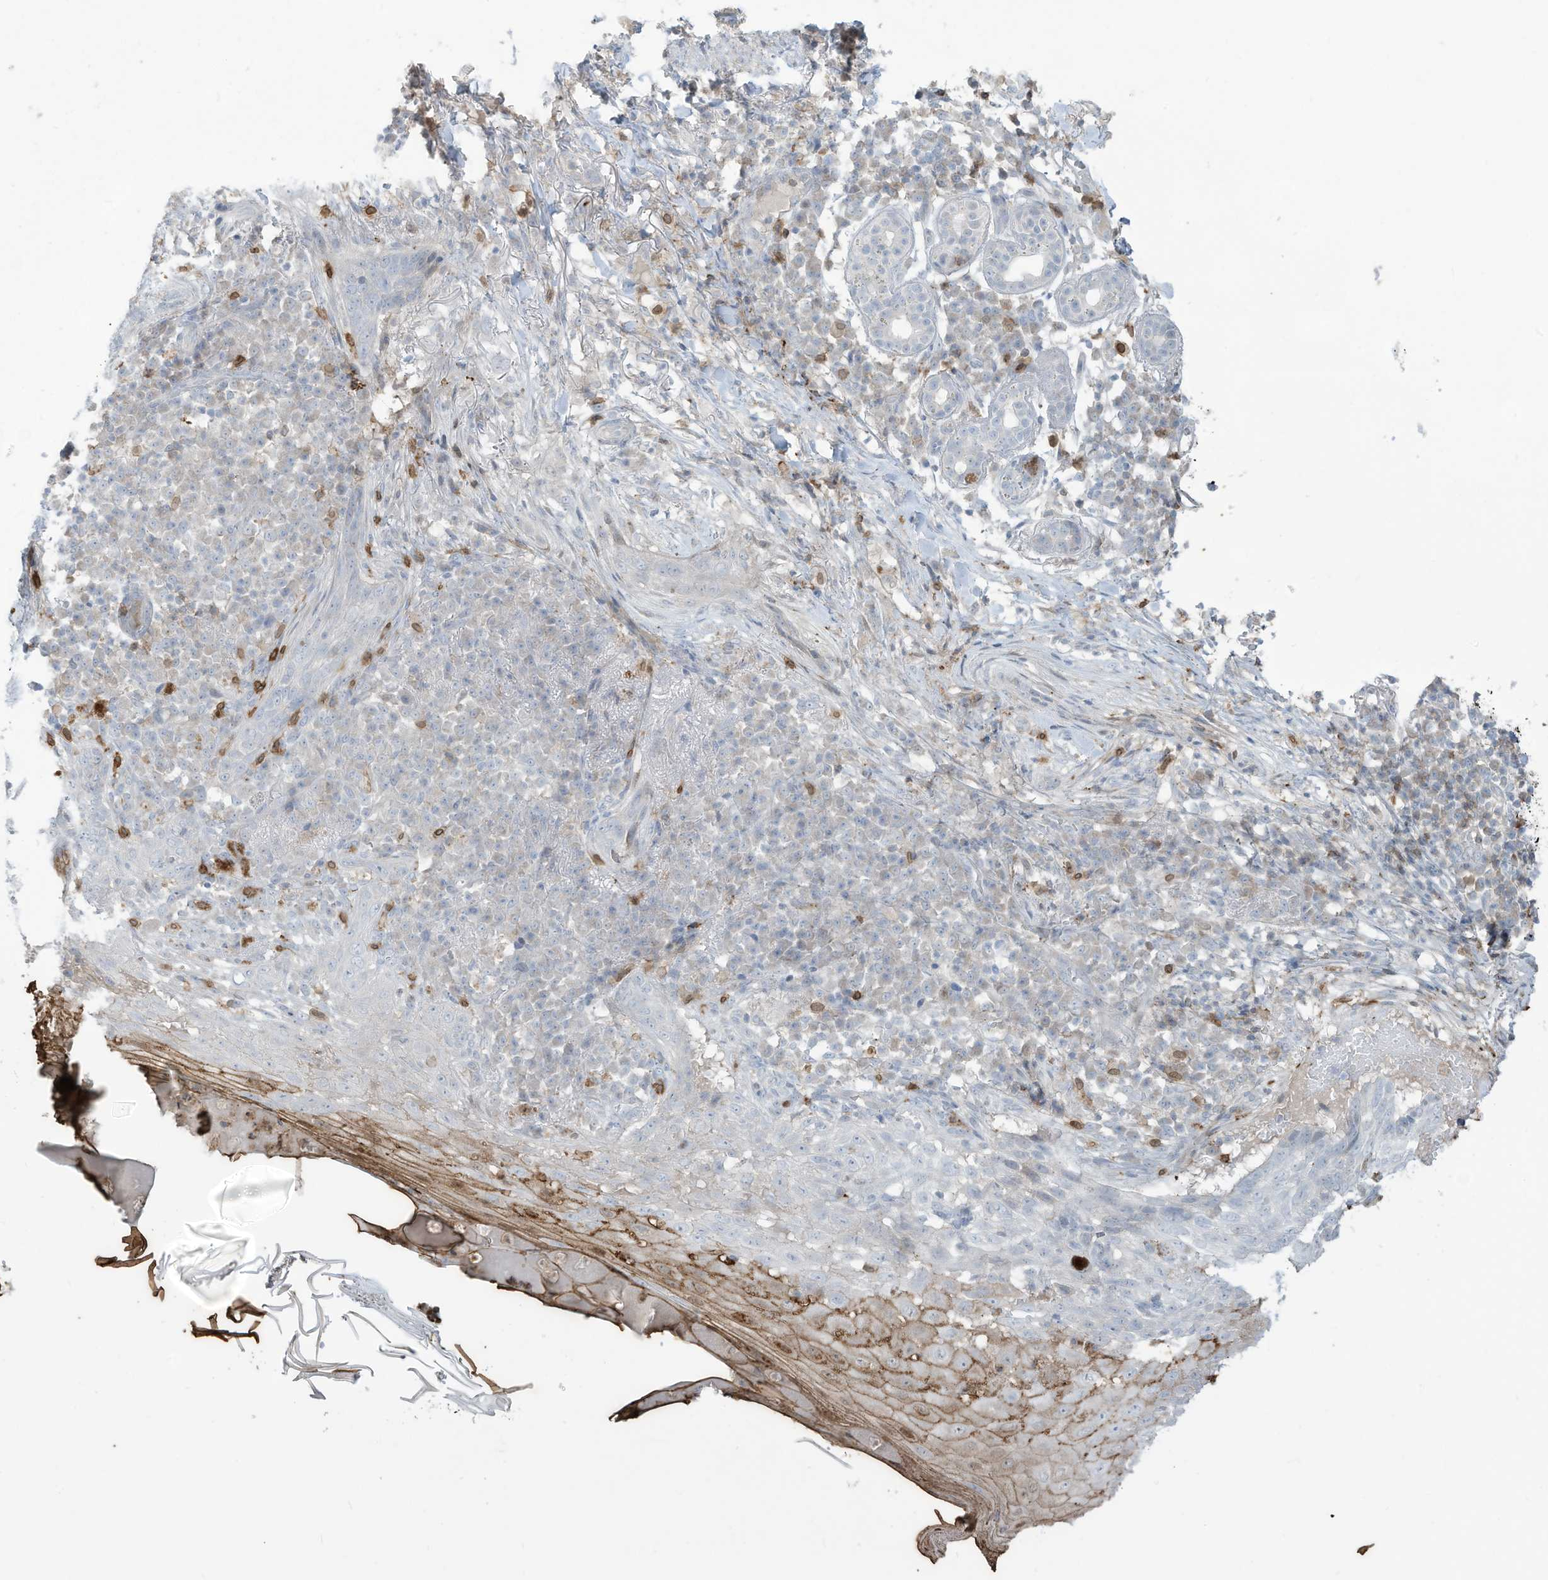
{"staining": {"intensity": "negative", "quantity": "none", "location": "none"}, "tissue": "skin cancer", "cell_type": "Tumor cells", "image_type": "cancer", "snomed": [{"axis": "morphology", "description": "Basal cell carcinoma"}, {"axis": "topography", "description": "Skin"}], "caption": "Skin basal cell carcinoma was stained to show a protein in brown. There is no significant positivity in tumor cells.", "gene": "NOTO", "patient": {"sex": "male", "age": 85}}